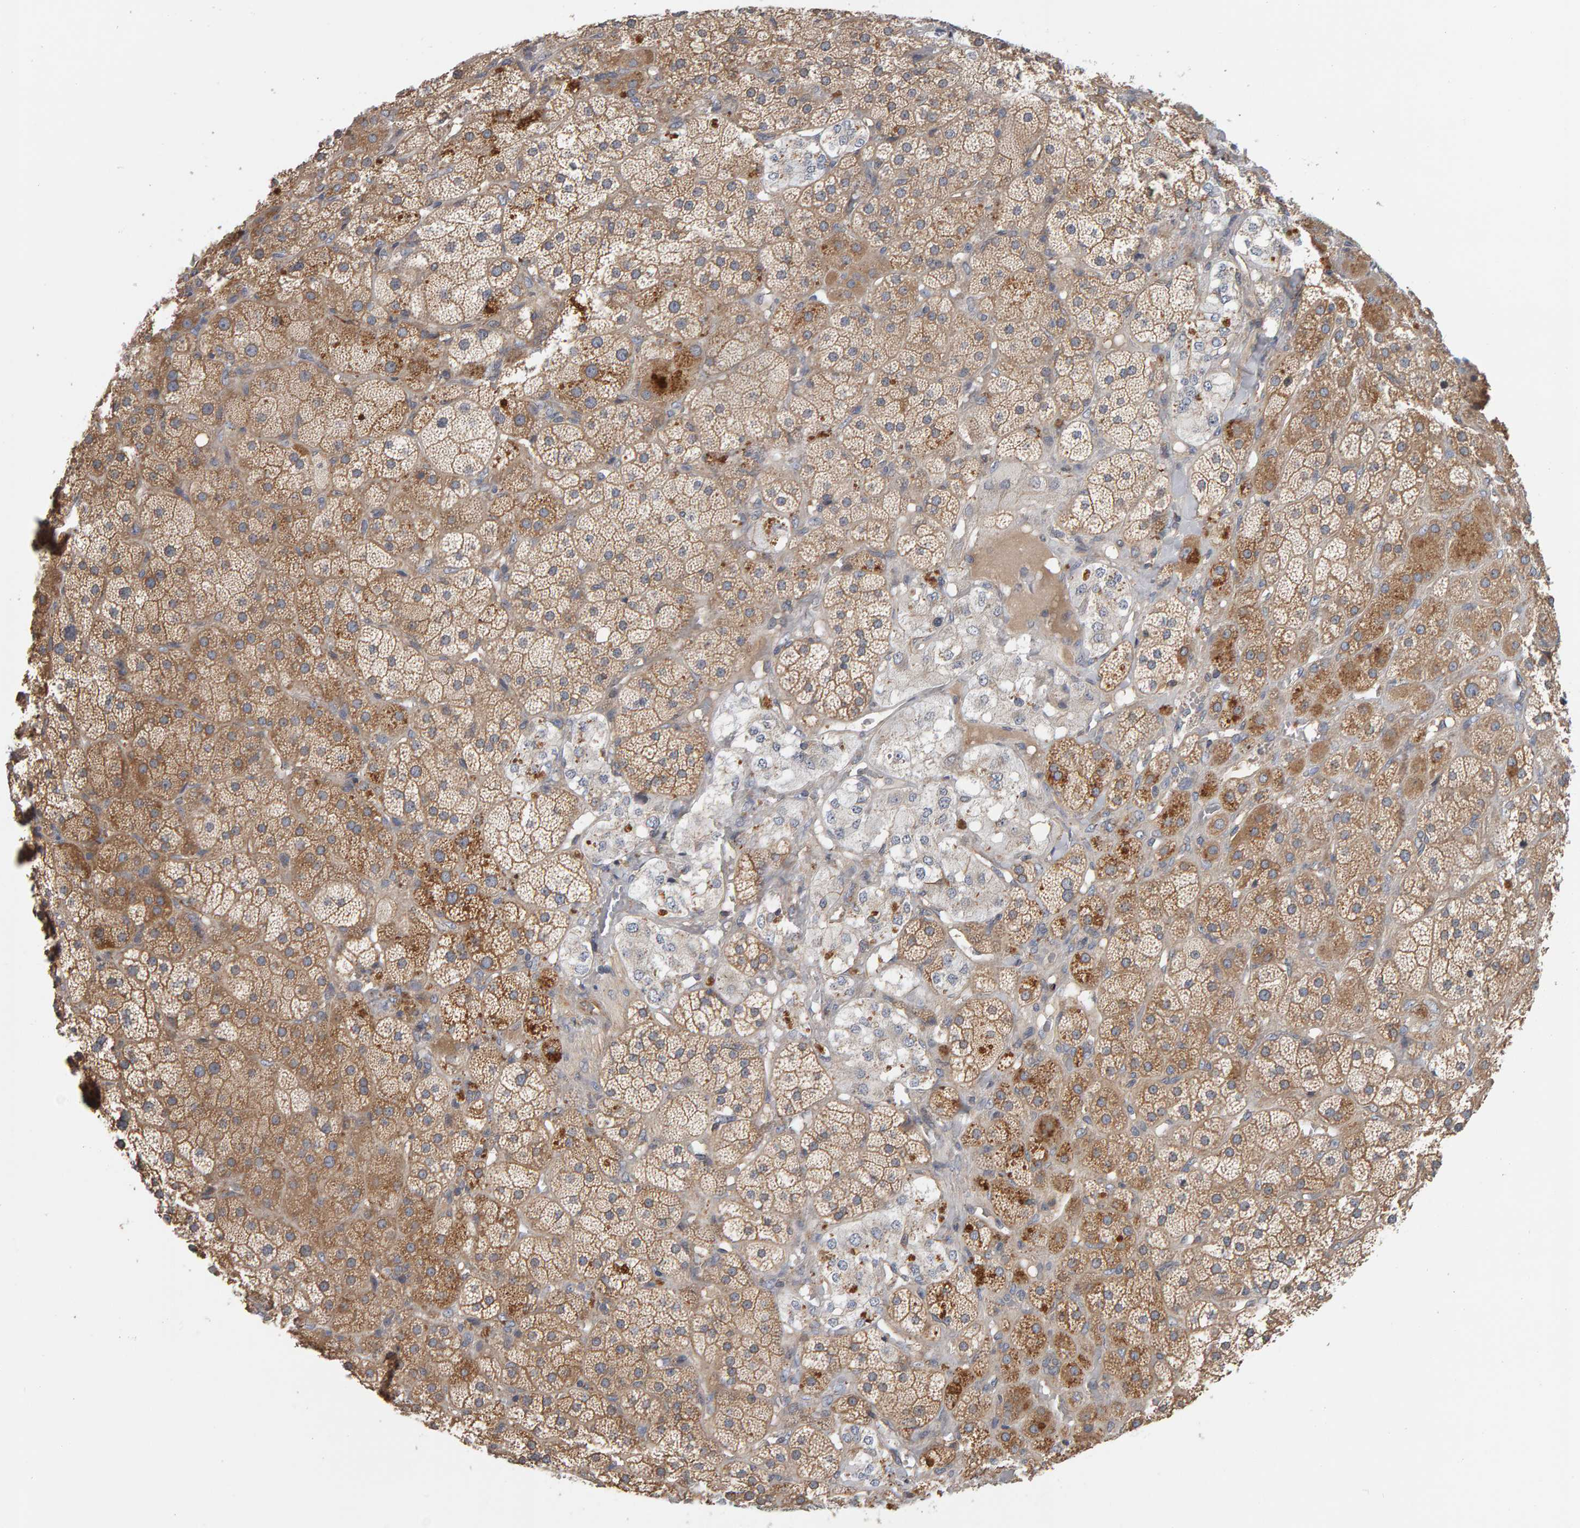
{"staining": {"intensity": "moderate", "quantity": ">75%", "location": "cytoplasmic/membranous"}, "tissue": "adrenal gland", "cell_type": "Glandular cells", "image_type": "normal", "snomed": [{"axis": "morphology", "description": "Normal tissue, NOS"}, {"axis": "topography", "description": "Adrenal gland"}], "caption": "Moderate cytoplasmic/membranous protein staining is seen in approximately >75% of glandular cells in adrenal gland. (Stains: DAB in brown, nuclei in blue, Microscopy: brightfield microscopy at high magnification).", "gene": "C9orf72", "patient": {"sex": "male", "age": 57}}